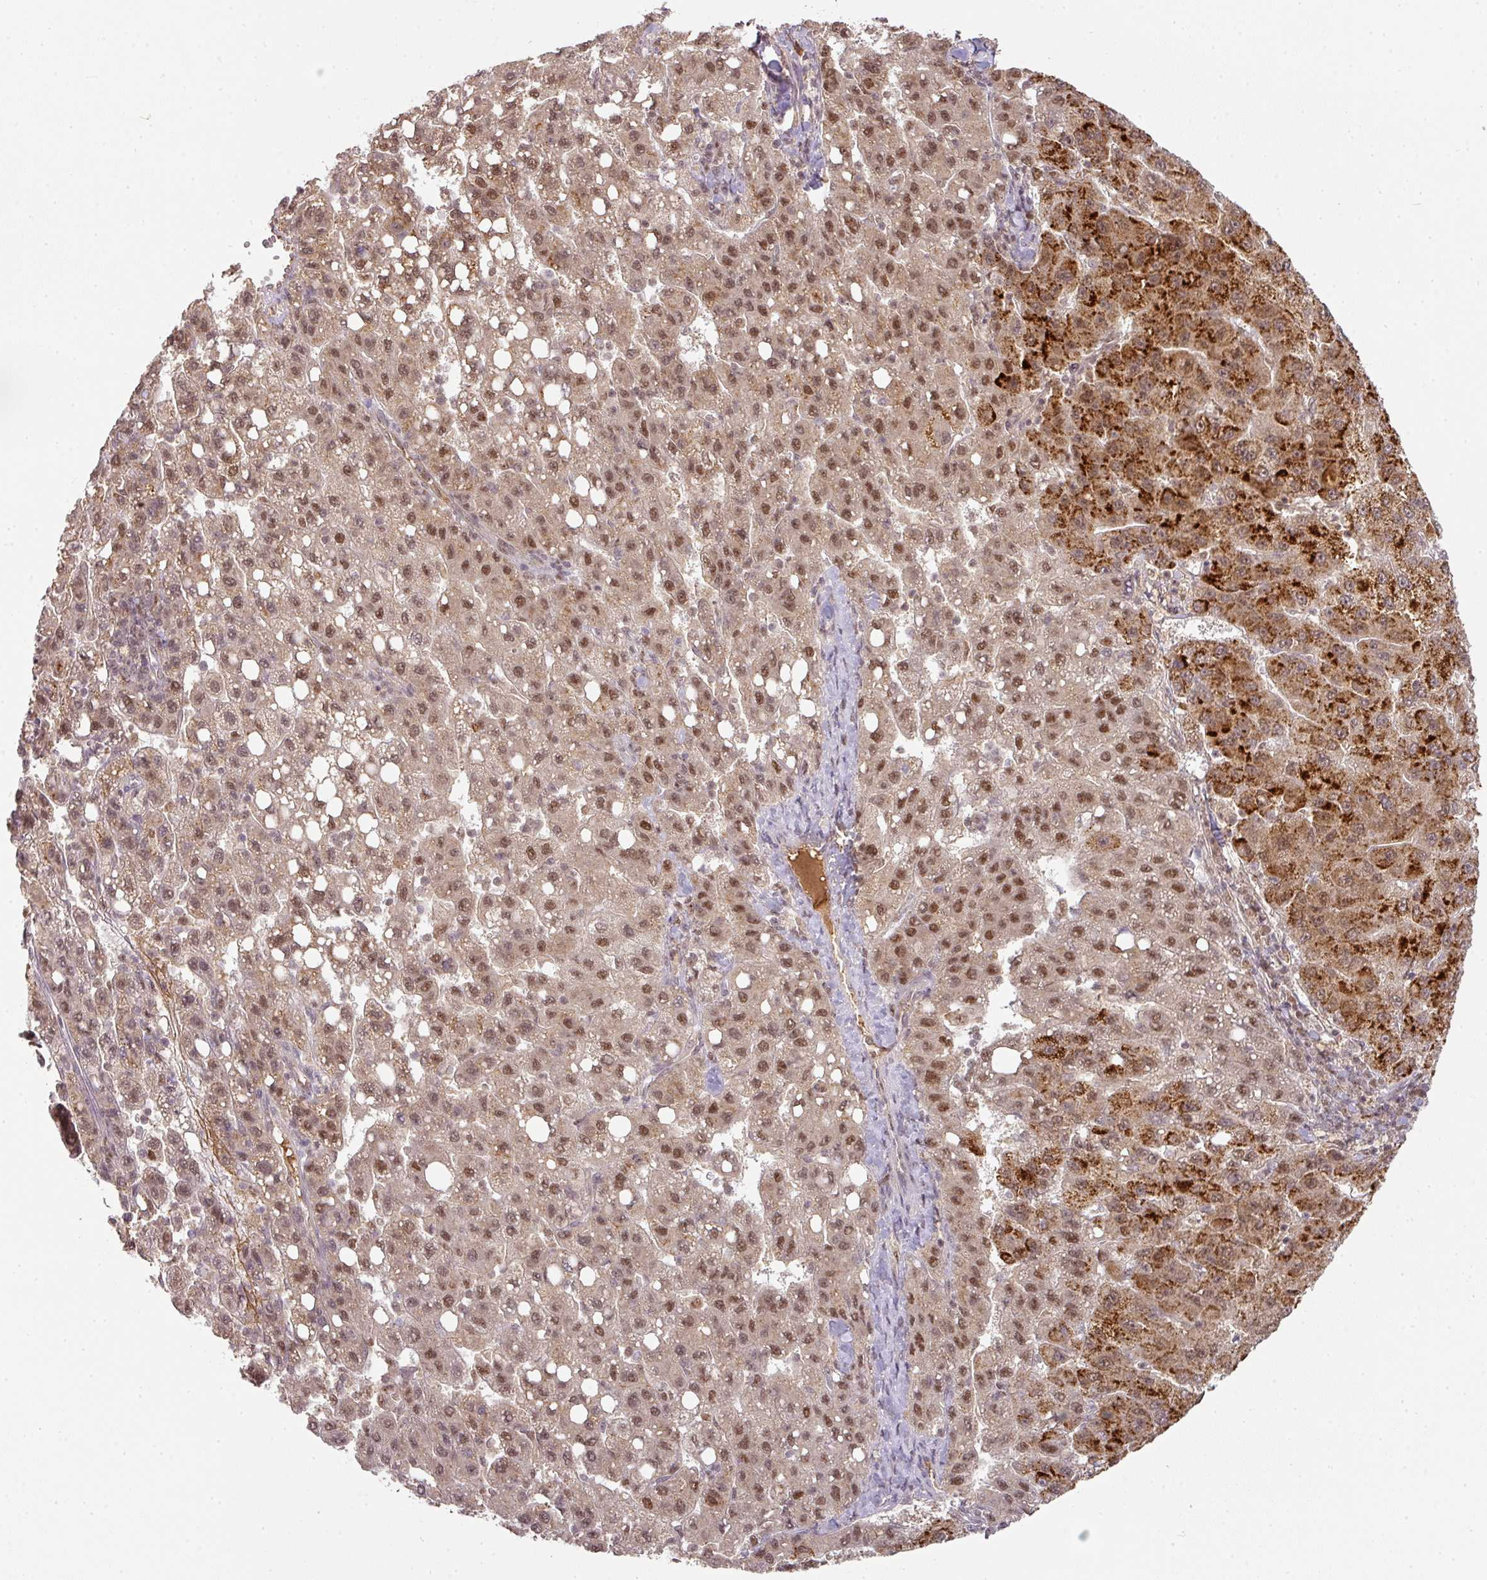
{"staining": {"intensity": "strong", "quantity": ">75%", "location": "cytoplasmic/membranous,nuclear"}, "tissue": "liver cancer", "cell_type": "Tumor cells", "image_type": "cancer", "snomed": [{"axis": "morphology", "description": "Carcinoma, Hepatocellular, NOS"}, {"axis": "topography", "description": "Liver"}], "caption": "The immunohistochemical stain shows strong cytoplasmic/membranous and nuclear positivity in tumor cells of hepatocellular carcinoma (liver) tissue.", "gene": "RANBP9", "patient": {"sex": "female", "age": 82}}